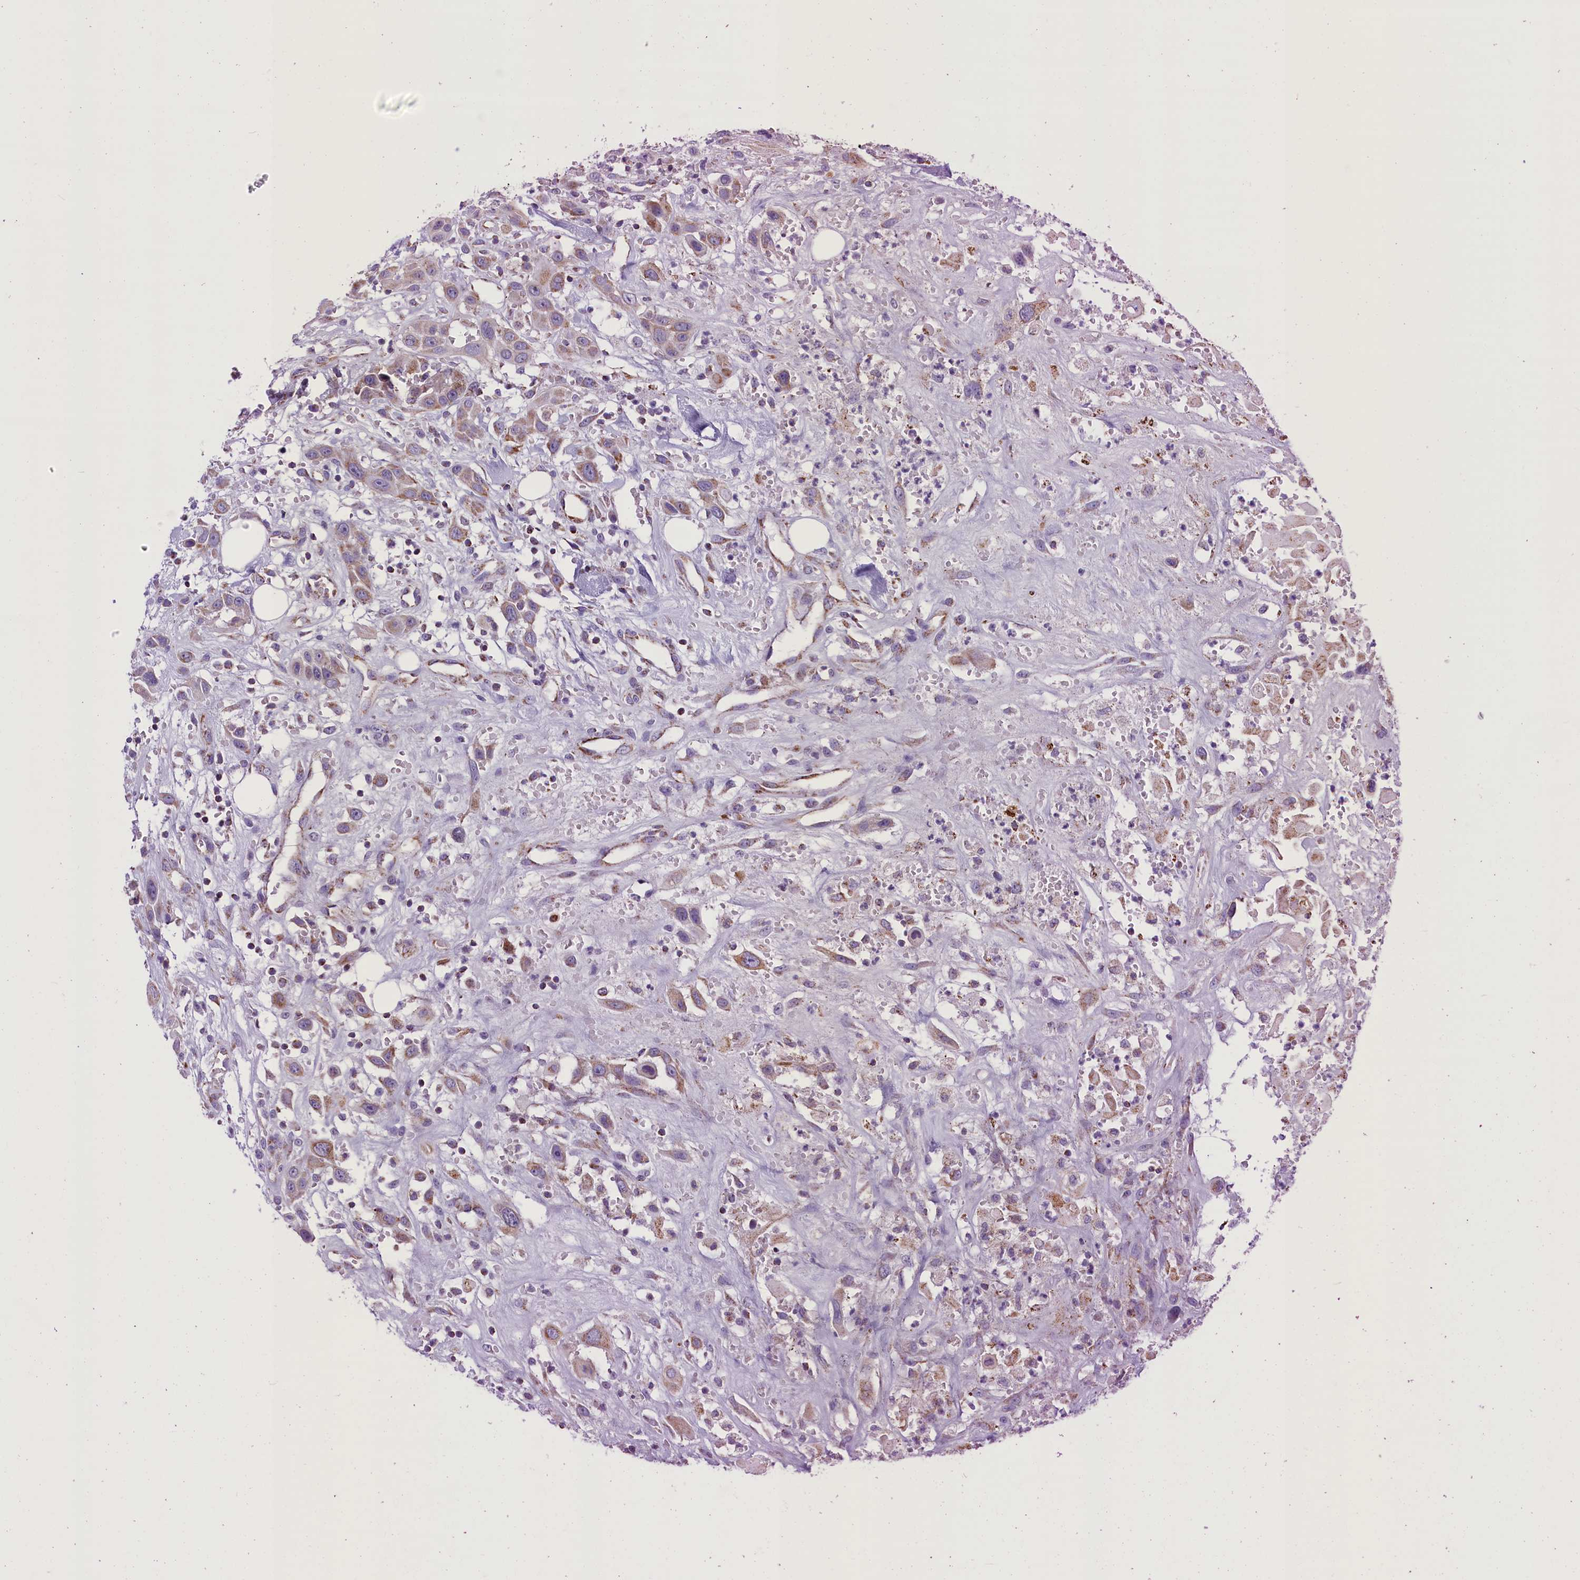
{"staining": {"intensity": "moderate", "quantity": "25%-75%", "location": "cytoplasmic/membranous"}, "tissue": "head and neck cancer", "cell_type": "Tumor cells", "image_type": "cancer", "snomed": [{"axis": "morphology", "description": "Squamous cell carcinoma, NOS"}, {"axis": "topography", "description": "Head-Neck"}], "caption": "Immunohistochemistry histopathology image of neoplastic tissue: human head and neck cancer stained using immunohistochemistry displays medium levels of moderate protein expression localized specifically in the cytoplasmic/membranous of tumor cells, appearing as a cytoplasmic/membranous brown color.", "gene": "ICA1L", "patient": {"sex": "male", "age": 81}}